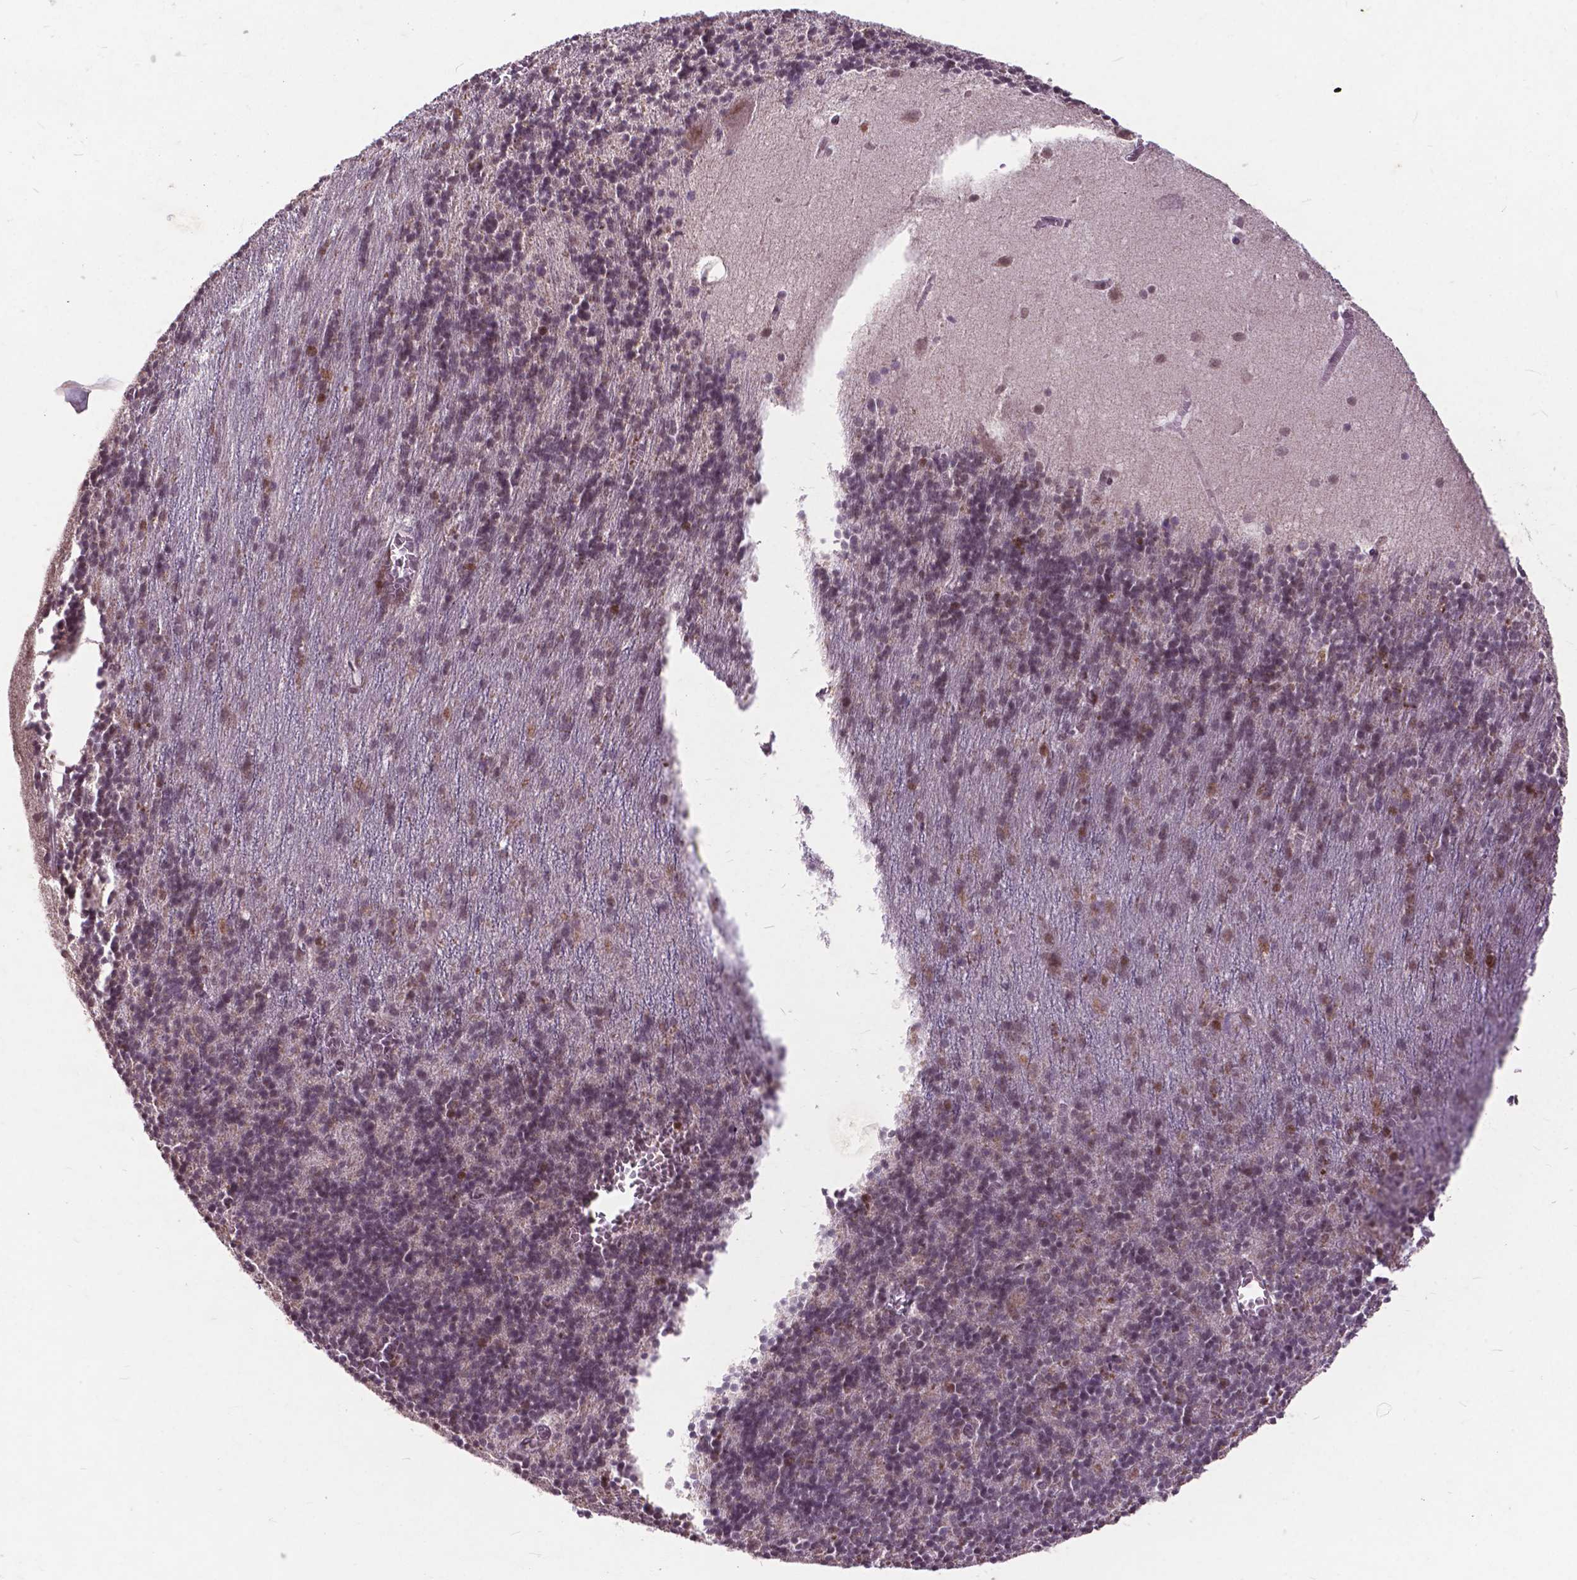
{"staining": {"intensity": "weak", "quantity": "<25%", "location": "cytoplasmic/membranous"}, "tissue": "cerebellum", "cell_type": "Cells in granular layer", "image_type": "normal", "snomed": [{"axis": "morphology", "description": "Normal tissue, NOS"}, {"axis": "topography", "description": "Cerebellum"}], "caption": "This is a image of immunohistochemistry (IHC) staining of normal cerebellum, which shows no staining in cells in granular layer.", "gene": "MSH2", "patient": {"sex": "male", "age": 70}}